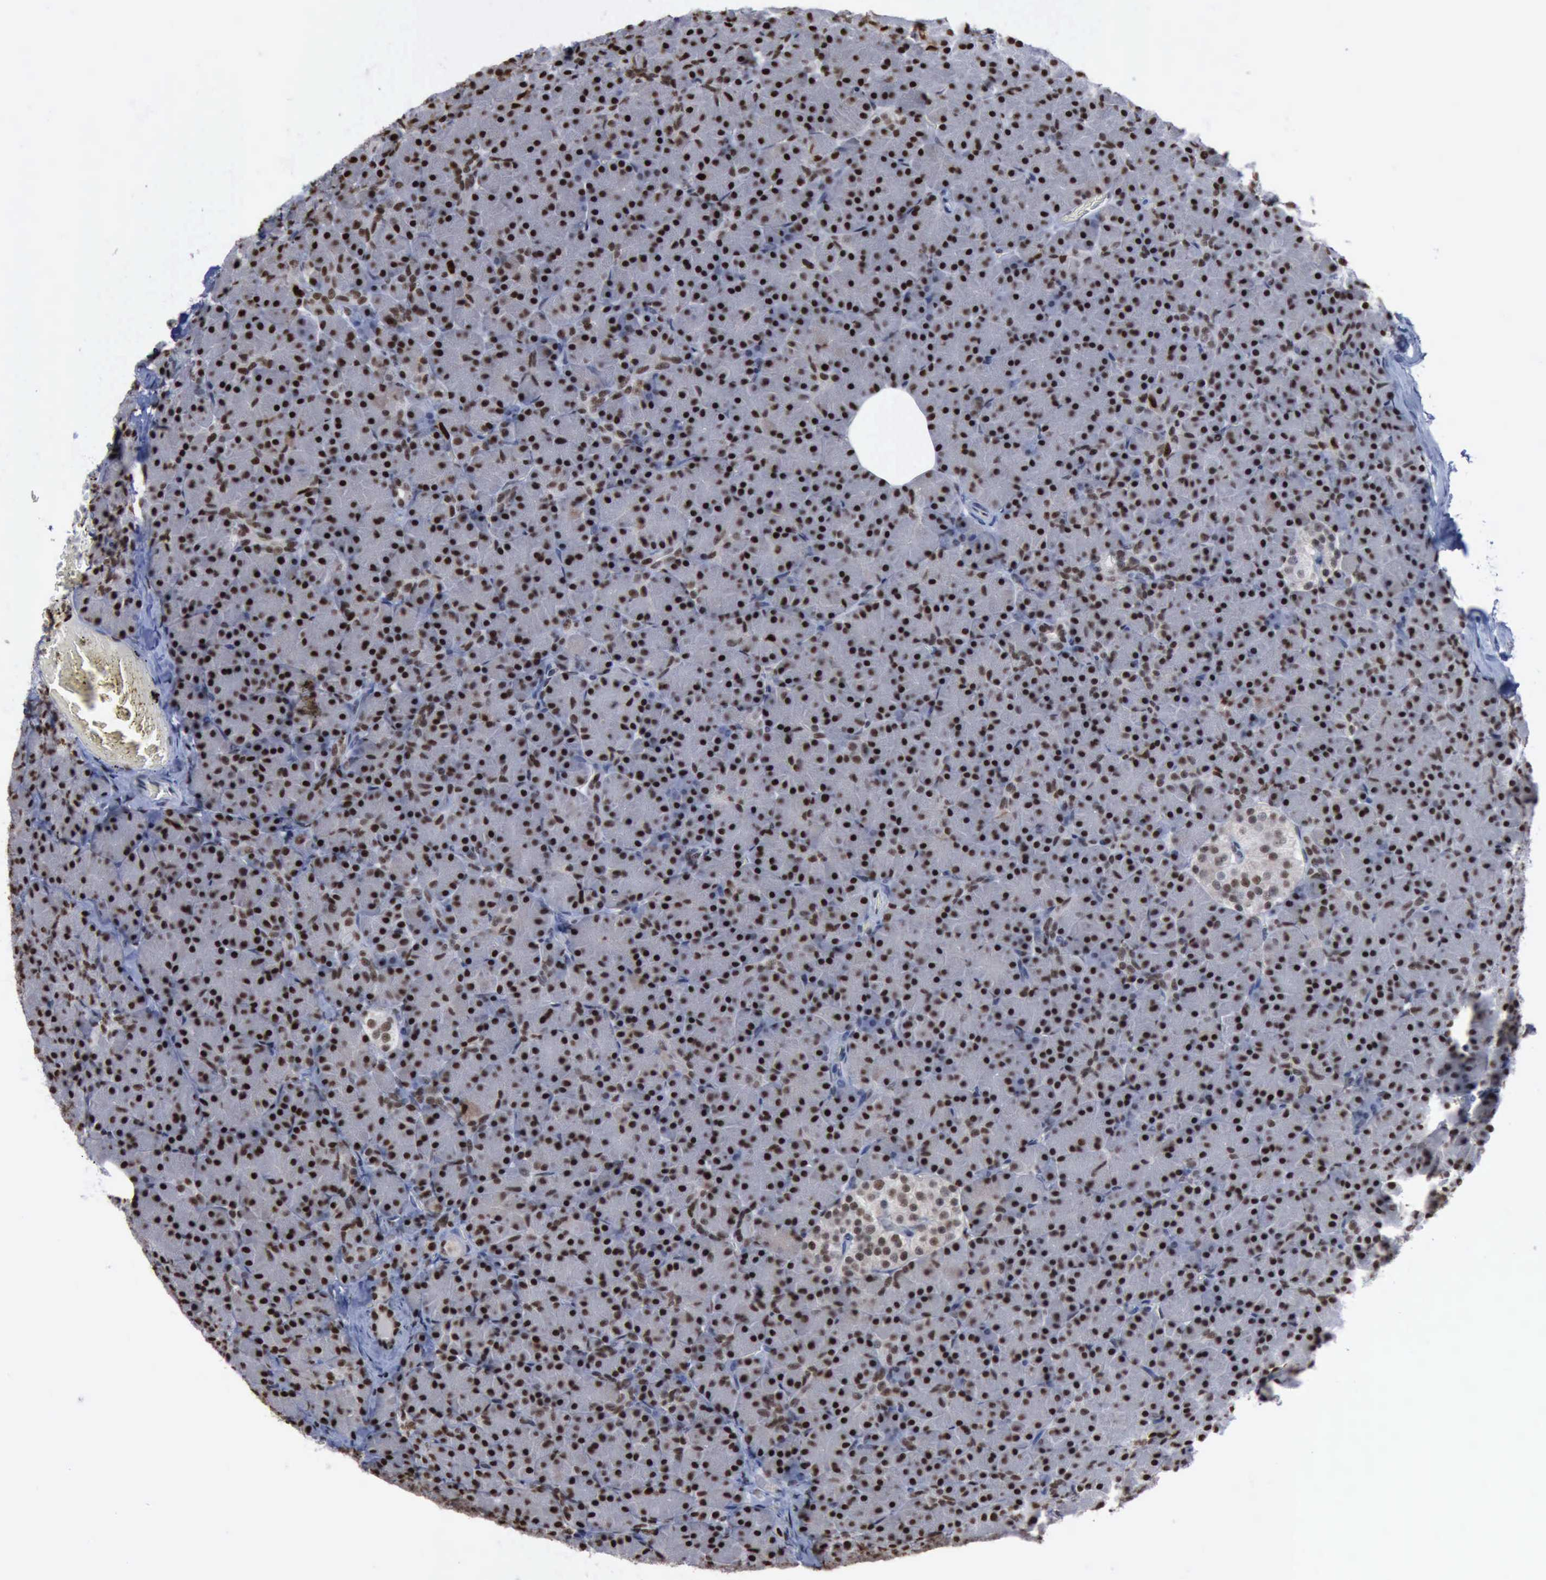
{"staining": {"intensity": "moderate", "quantity": ">75%", "location": "nuclear"}, "tissue": "pancreas", "cell_type": "Exocrine glandular cells", "image_type": "normal", "snomed": [{"axis": "morphology", "description": "Normal tissue, NOS"}, {"axis": "topography", "description": "Pancreas"}], "caption": "Immunohistochemistry micrograph of benign pancreas: pancreas stained using immunohistochemistry demonstrates medium levels of moderate protein expression localized specifically in the nuclear of exocrine glandular cells, appearing as a nuclear brown color.", "gene": "PCNA", "patient": {"sex": "female", "age": 43}}